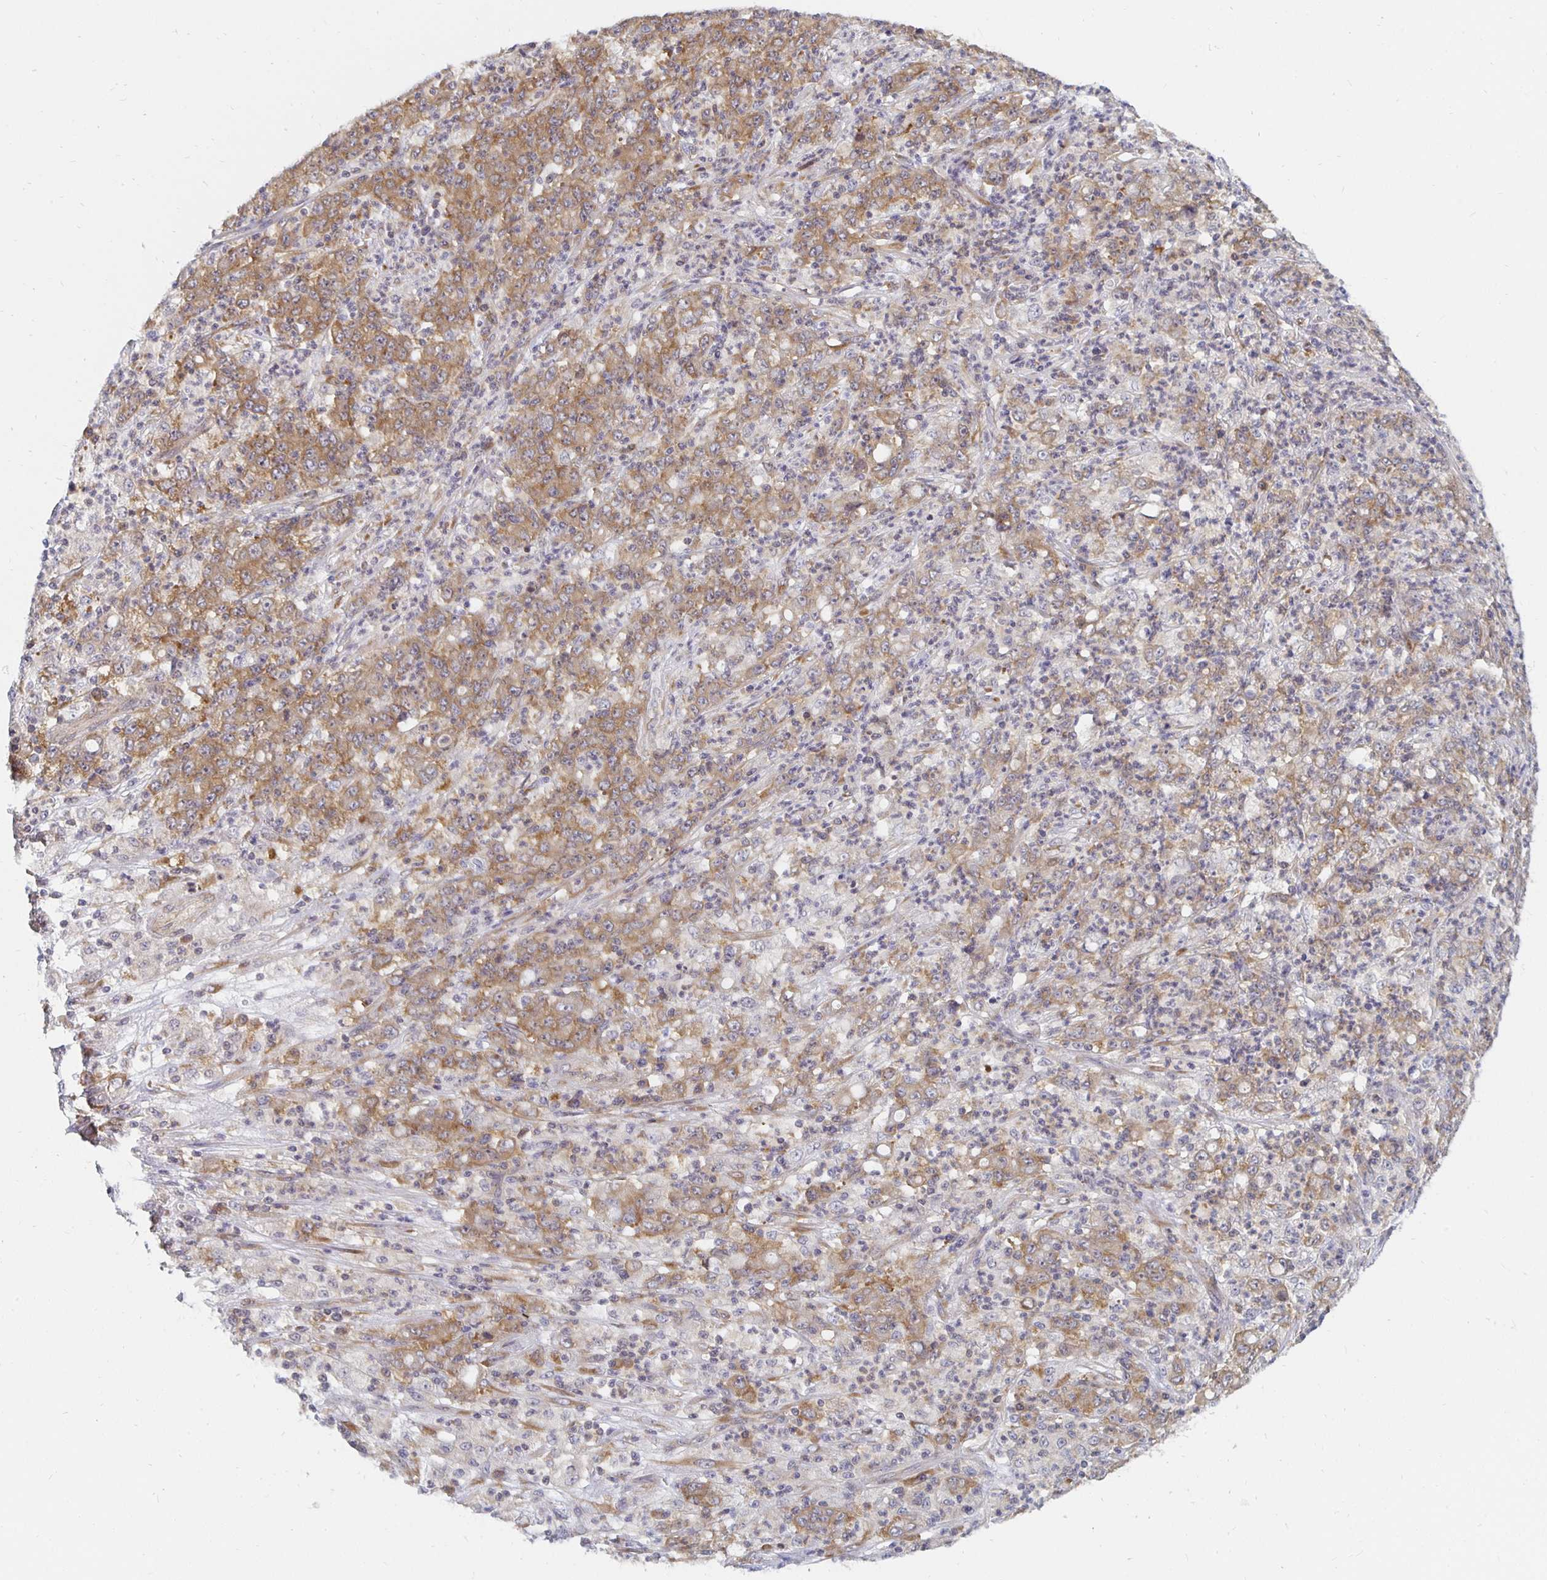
{"staining": {"intensity": "moderate", "quantity": ">75%", "location": "cytoplasmic/membranous"}, "tissue": "stomach cancer", "cell_type": "Tumor cells", "image_type": "cancer", "snomed": [{"axis": "morphology", "description": "Adenocarcinoma, NOS"}, {"axis": "topography", "description": "Stomach, lower"}], "caption": "IHC image of neoplastic tissue: human stomach cancer stained using IHC reveals medium levels of moderate protein expression localized specifically in the cytoplasmic/membranous of tumor cells, appearing as a cytoplasmic/membranous brown color.", "gene": "PDAP1", "patient": {"sex": "female", "age": 71}}